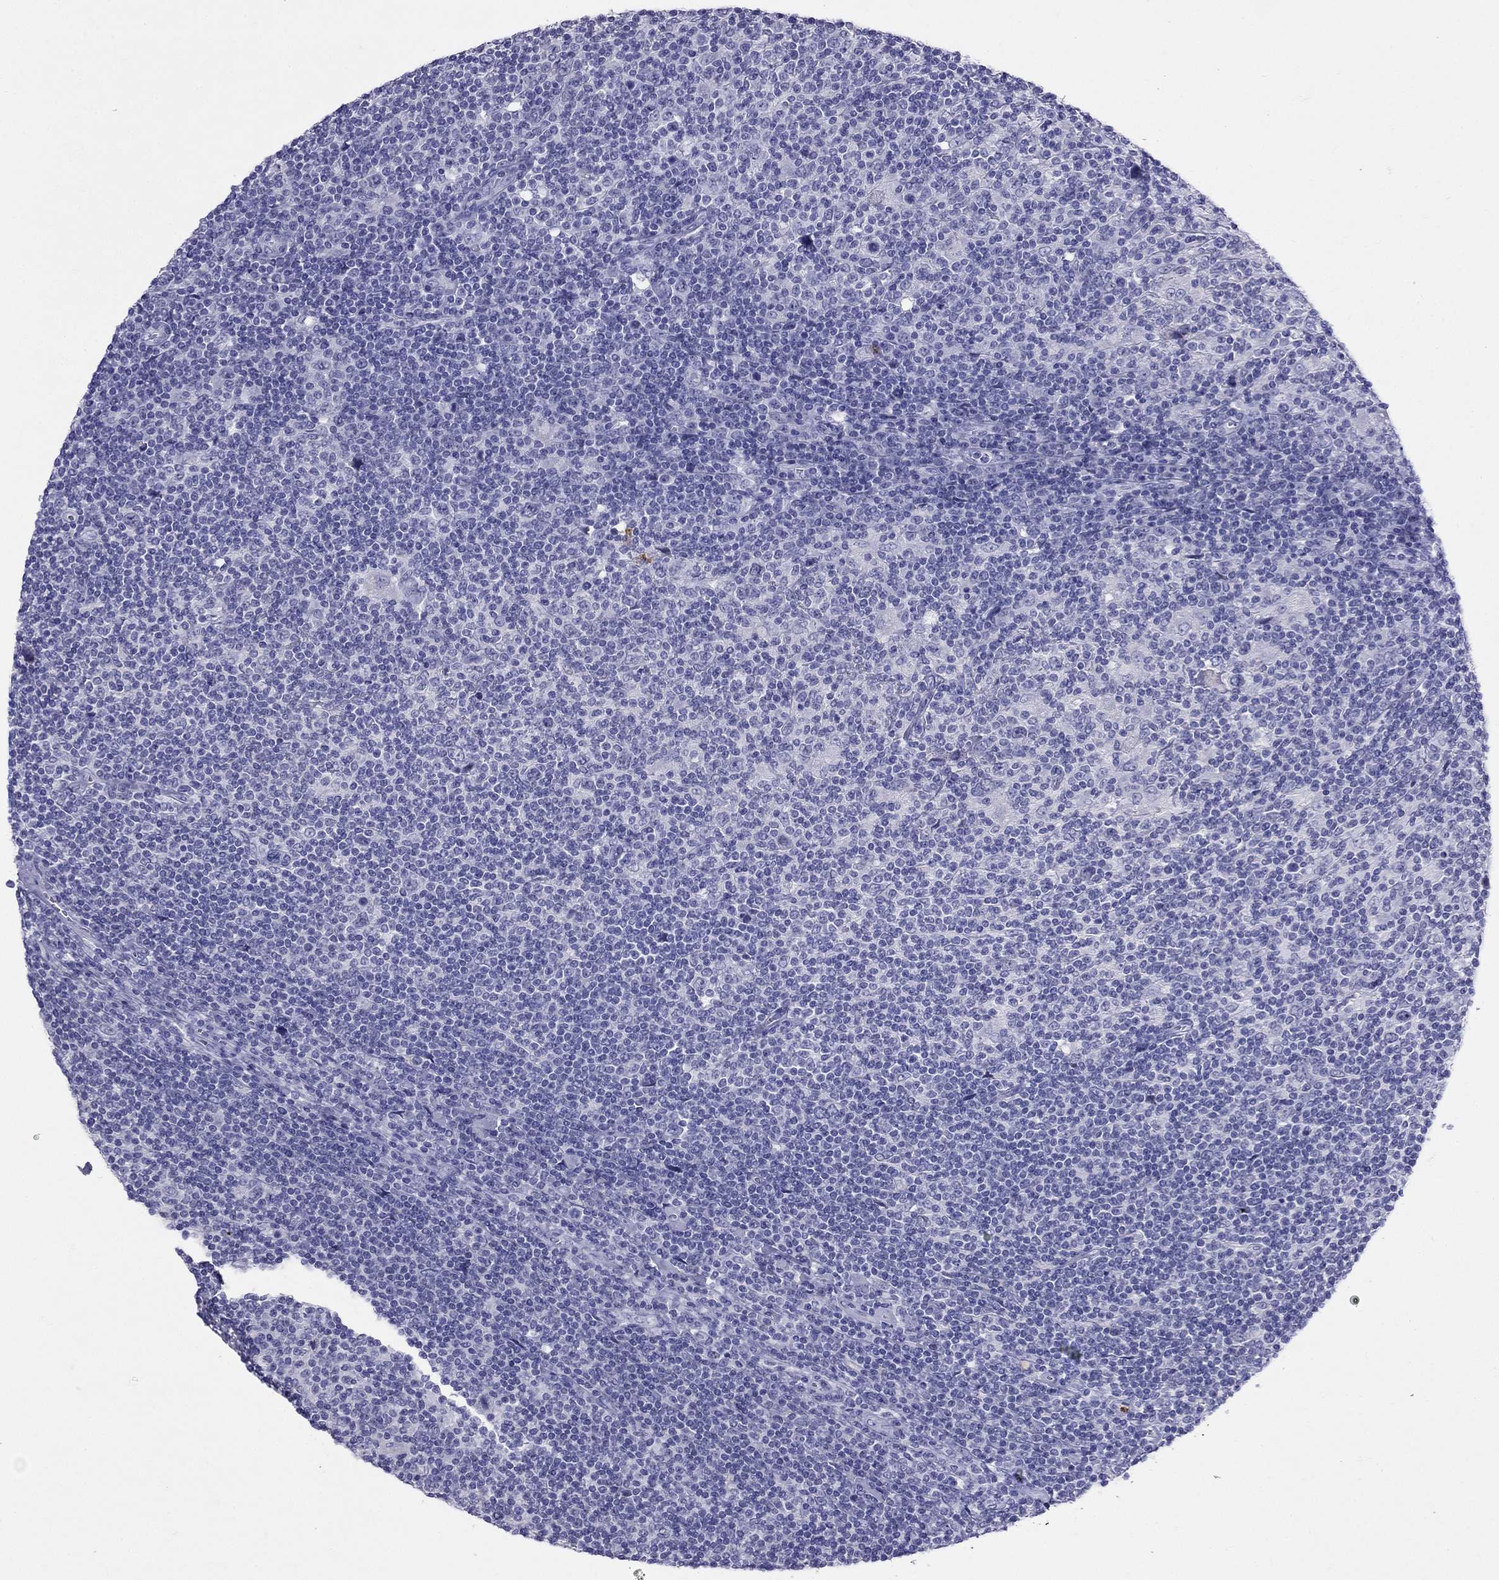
{"staining": {"intensity": "negative", "quantity": "none", "location": "none"}, "tissue": "lymphoma", "cell_type": "Tumor cells", "image_type": "cancer", "snomed": [{"axis": "morphology", "description": "Hodgkin's disease, NOS"}, {"axis": "topography", "description": "Lymph node"}], "caption": "A micrograph of lymphoma stained for a protein exhibits no brown staining in tumor cells.", "gene": "PPP1R36", "patient": {"sex": "male", "age": 40}}